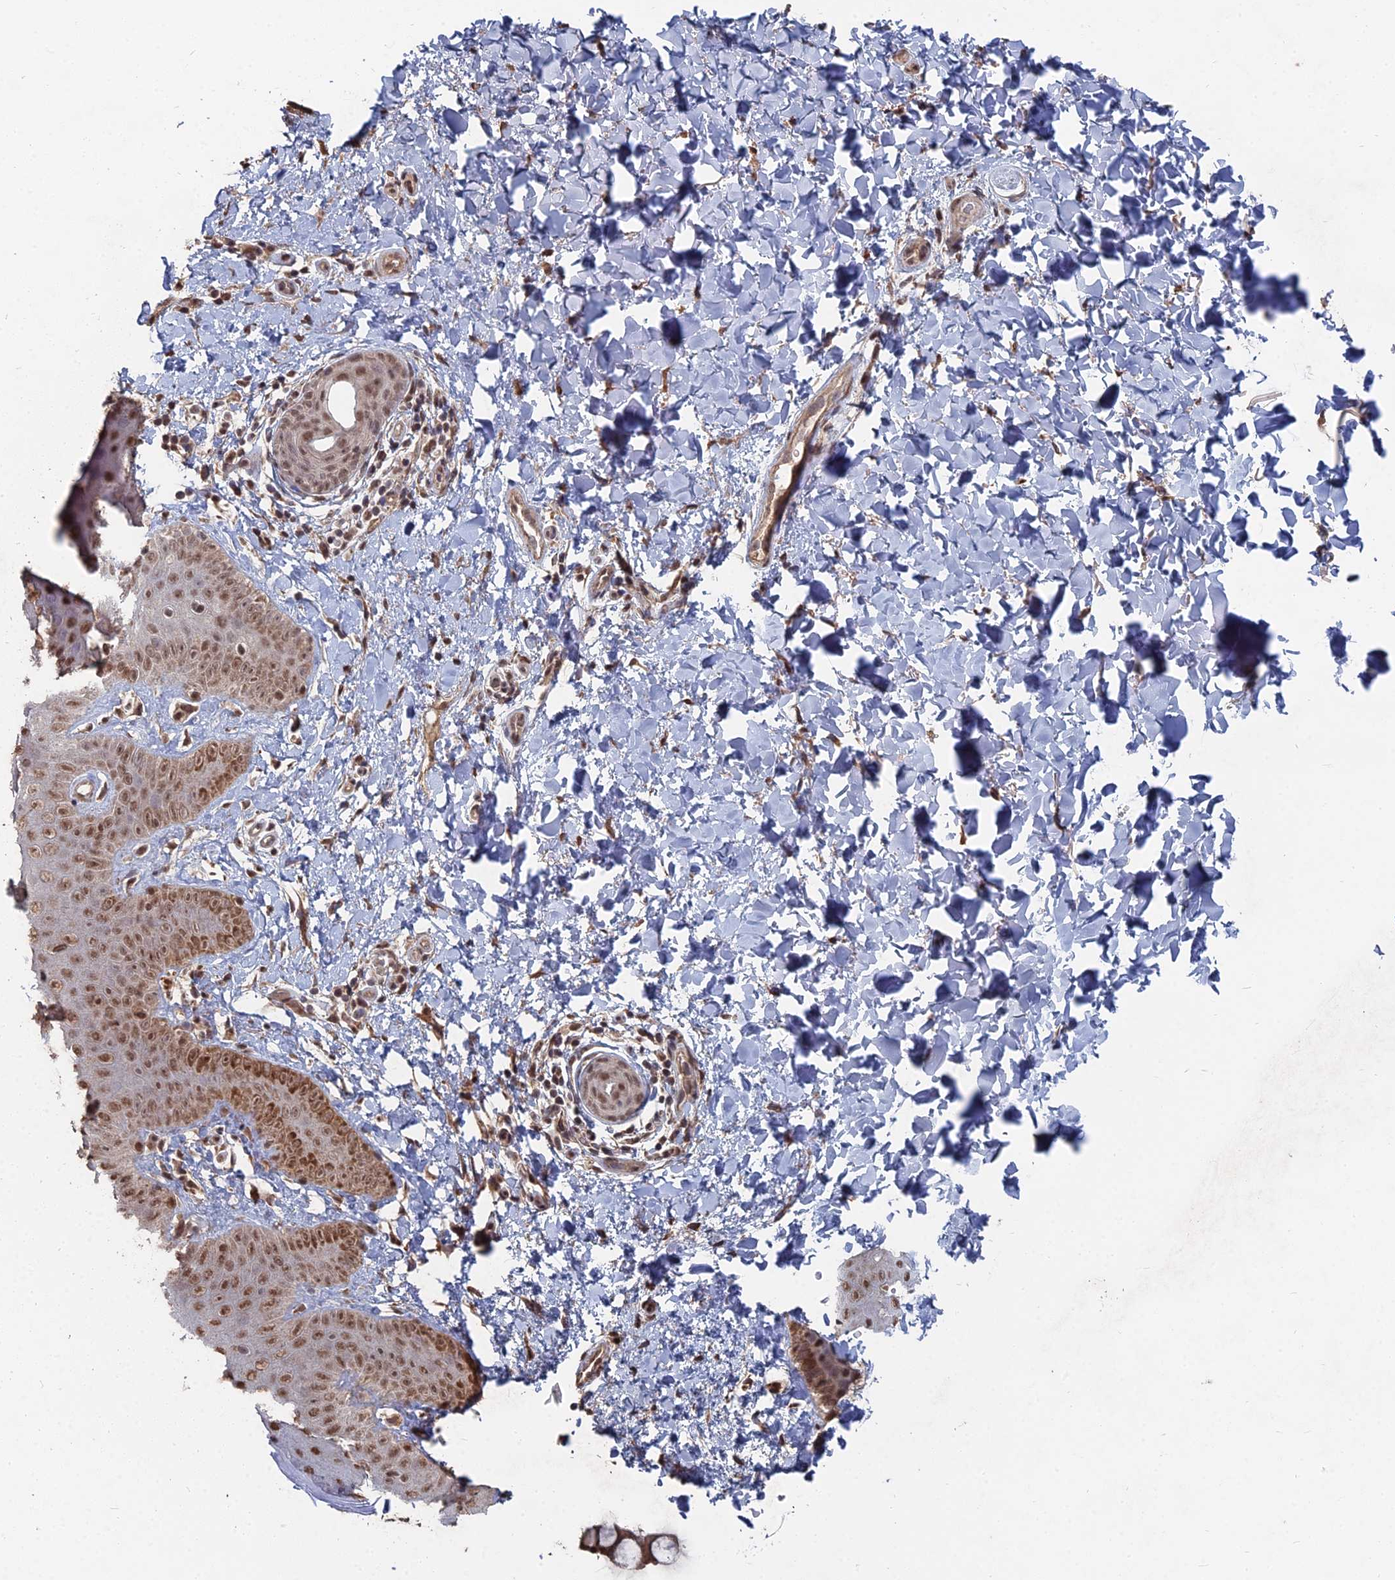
{"staining": {"intensity": "moderate", "quantity": ">75%", "location": "nuclear"}, "tissue": "skin", "cell_type": "Epidermal cells", "image_type": "normal", "snomed": [{"axis": "morphology", "description": "Normal tissue, NOS"}, {"axis": "morphology", "description": "Neoplasm, malignant, NOS"}, {"axis": "topography", "description": "Anal"}], "caption": "Protein expression analysis of unremarkable skin reveals moderate nuclear expression in about >75% of epidermal cells.", "gene": "CCNP", "patient": {"sex": "male", "age": 47}}